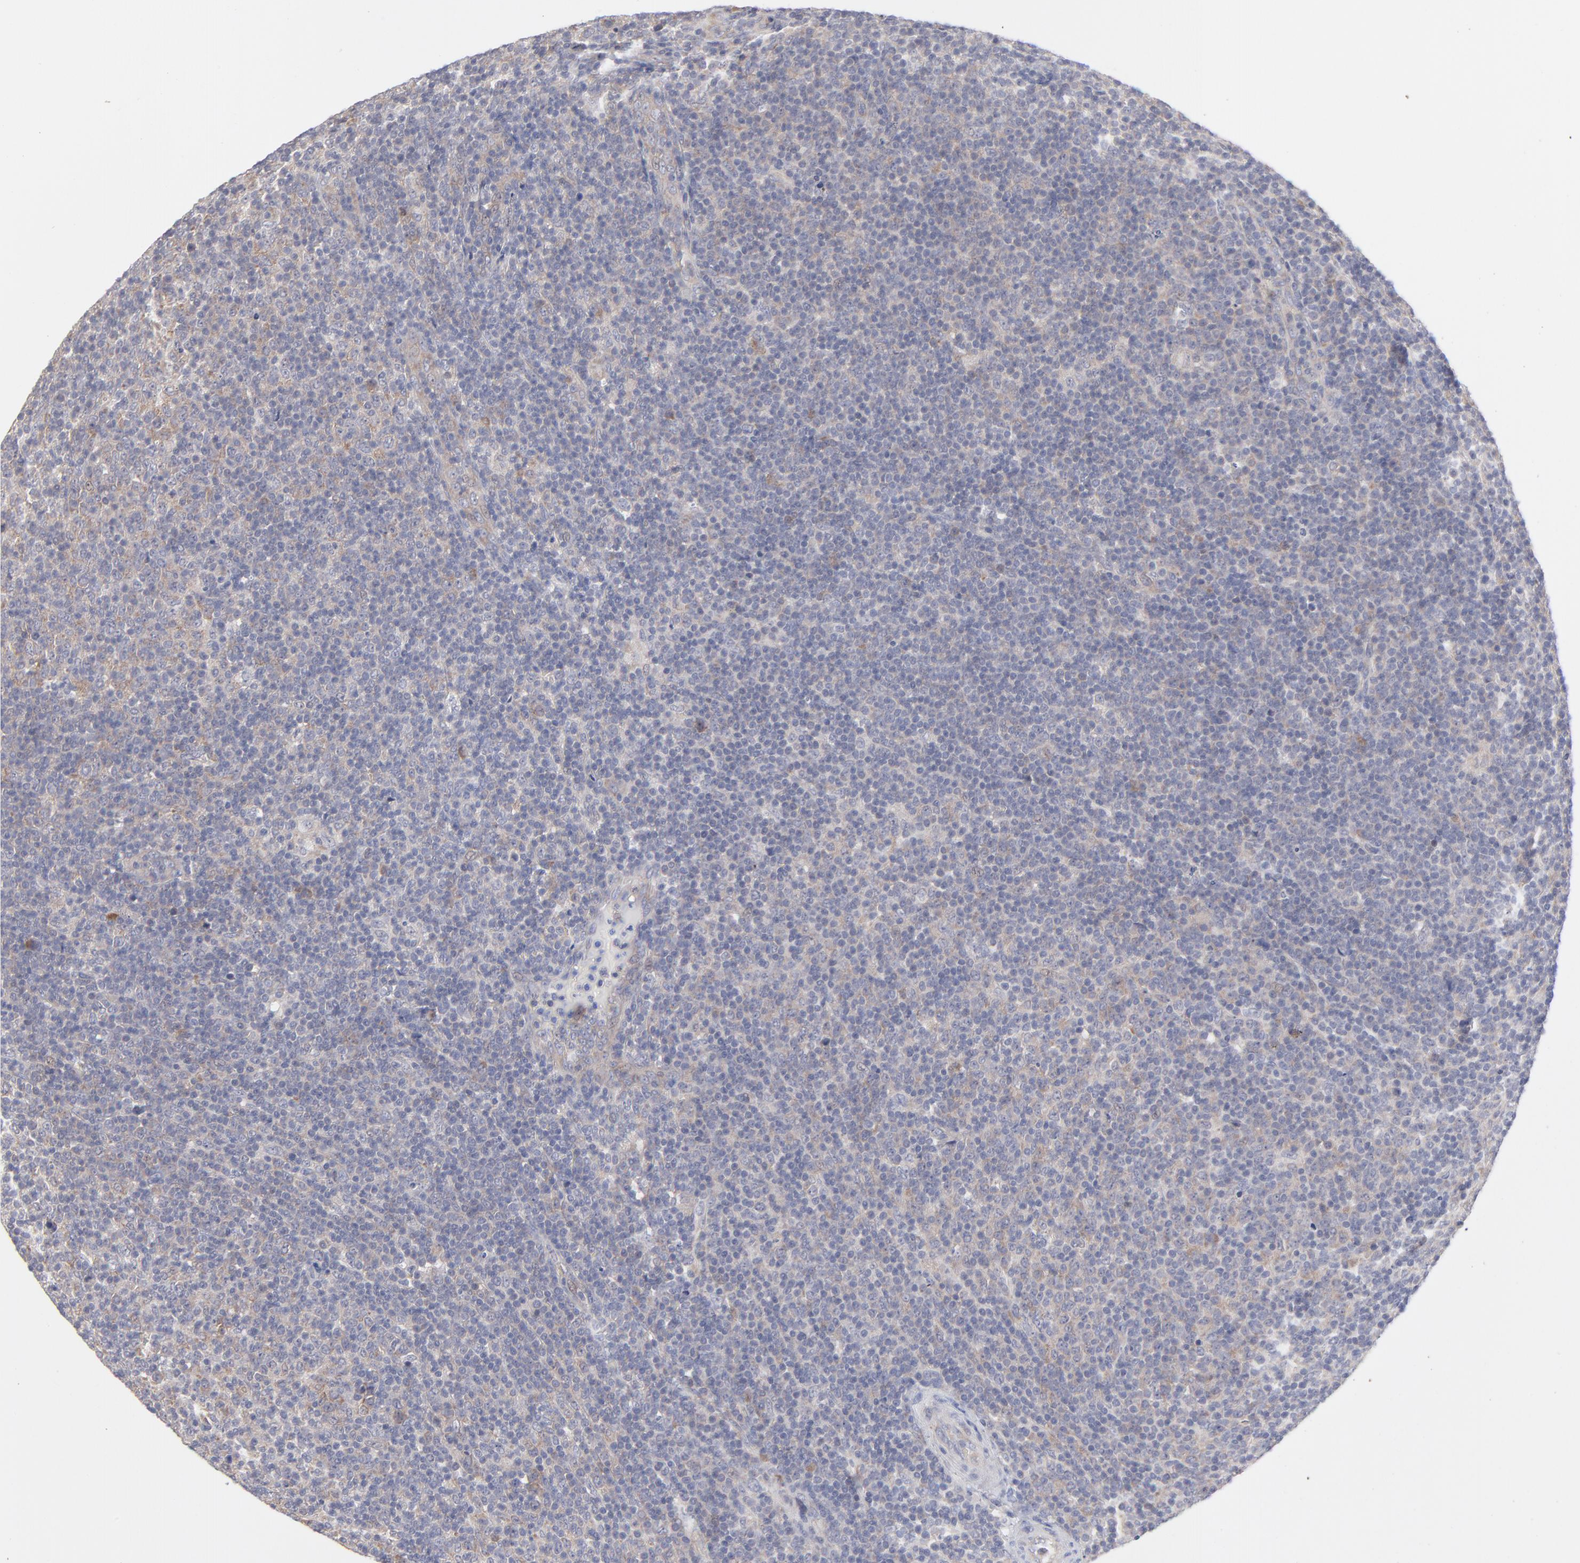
{"staining": {"intensity": "negative", "quantity": "none", "location": "none"}, "tissue": "lymphoma", "cell_type": "Tumor cells", "image_type": "cancer", "snomed": [{"axis": "morphology", "description": "Malignant lymphoma, non-Hodgkin's type, Low grade"}, {"axis": "topography", "description": "Lymph node"}], "caption": "Tumor cells are negative for protein expression in human lymphoma.", "gene": "RPS24", "patient": {"sex": "male", "age": 70}}